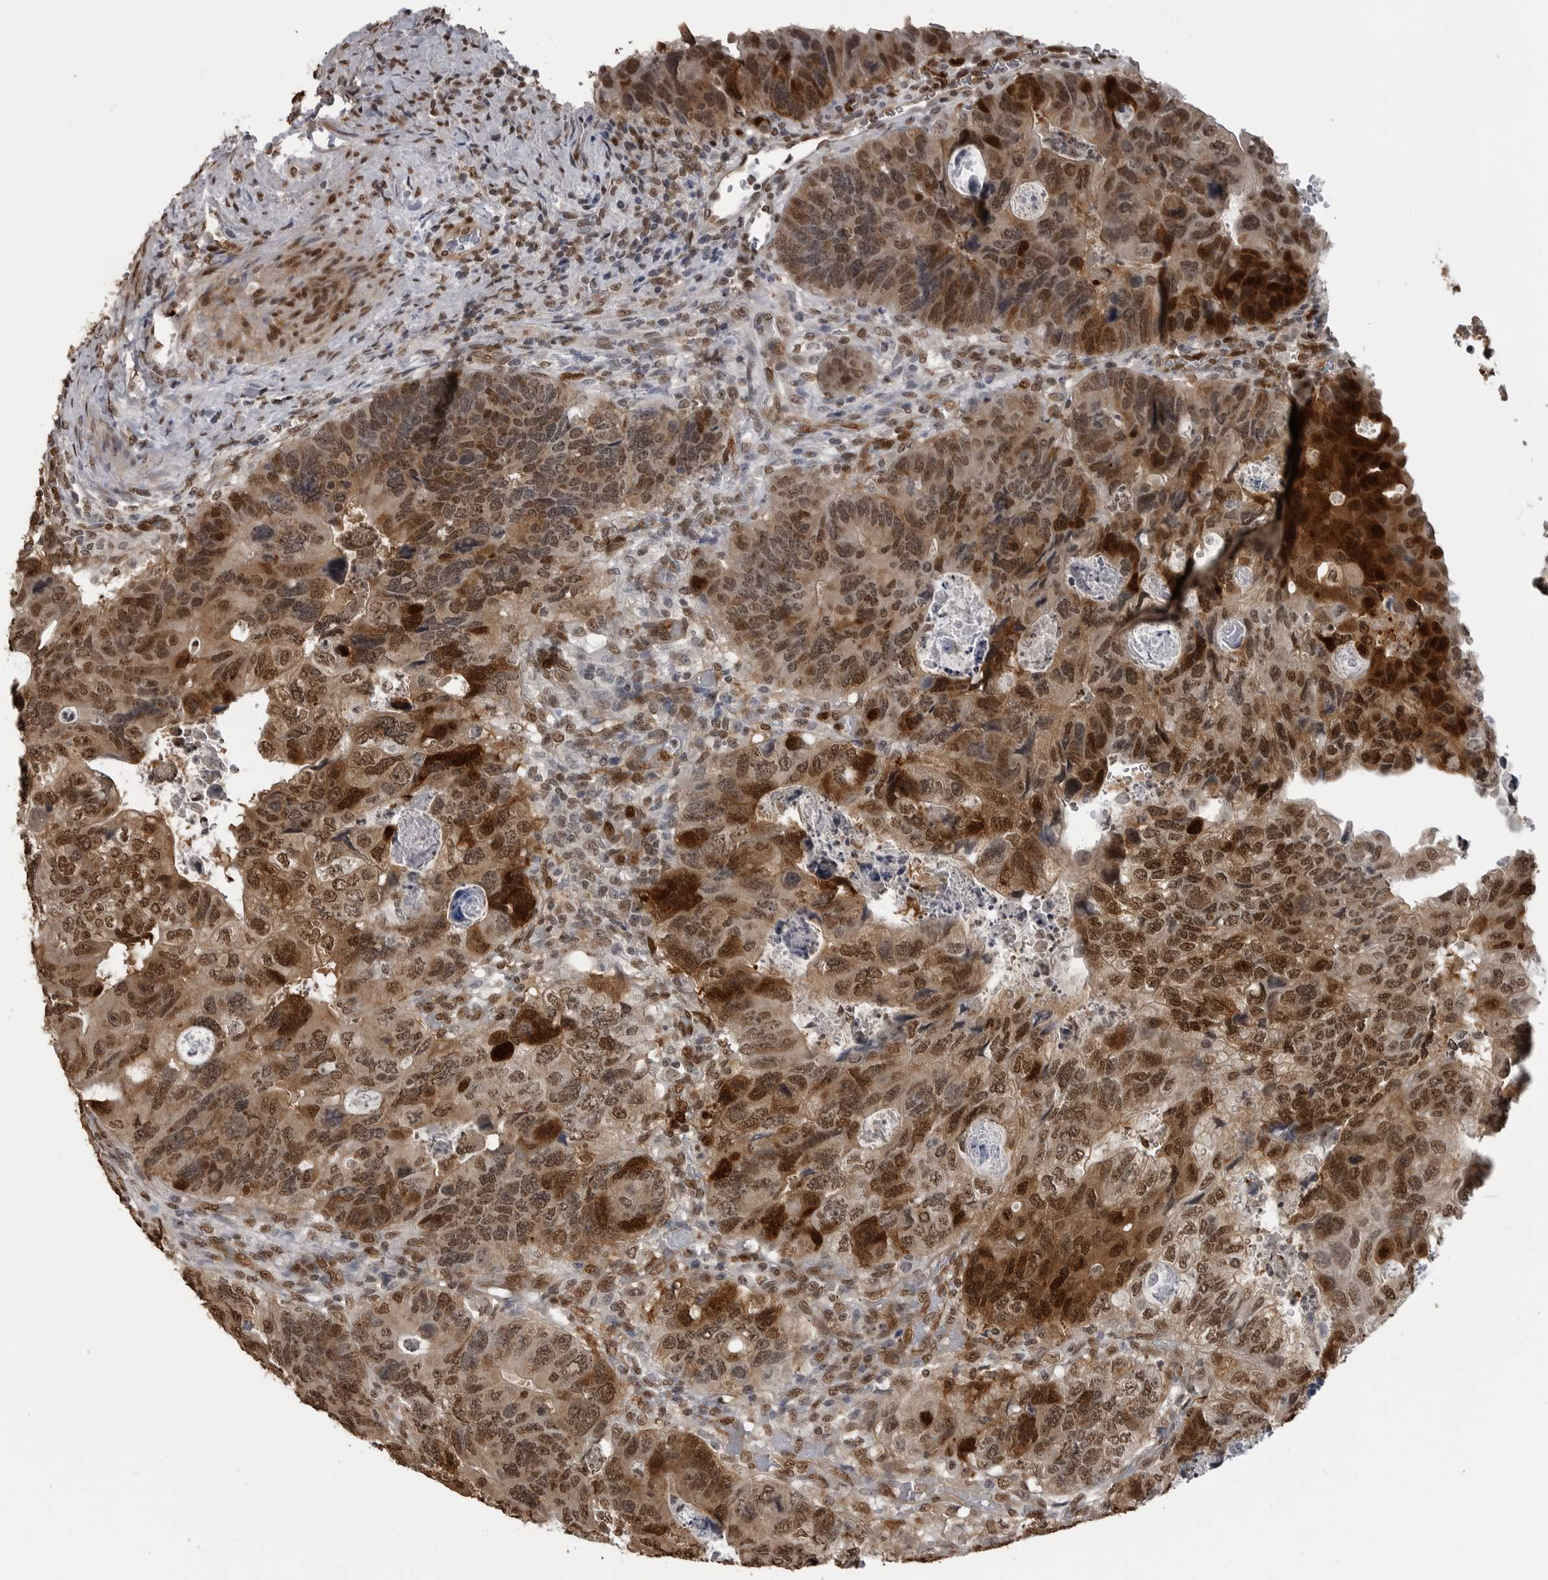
{"staining": {"intensity": "moderate", "quantity": ">75%", "location": "cytoplasmic/membranous,nuclear"}, "tissue": "colorectal cancer", "cell_type": "Tumor cells", "image_type": "cancer", "snomed": [{"axis": "morphology", "description": "Adenocarcinoma, NOS"}, {"axis": "topography", "description": "Rectum"}], "caption": "Moderate cytoplasmic/membranous and nuclear positivity for a protein is identified in about >75% of tumor cells of adenocarcinoma (colorectal) using IHC.", "gene": "SMAD2", "patient": {"sex": "male", "age": 59}}